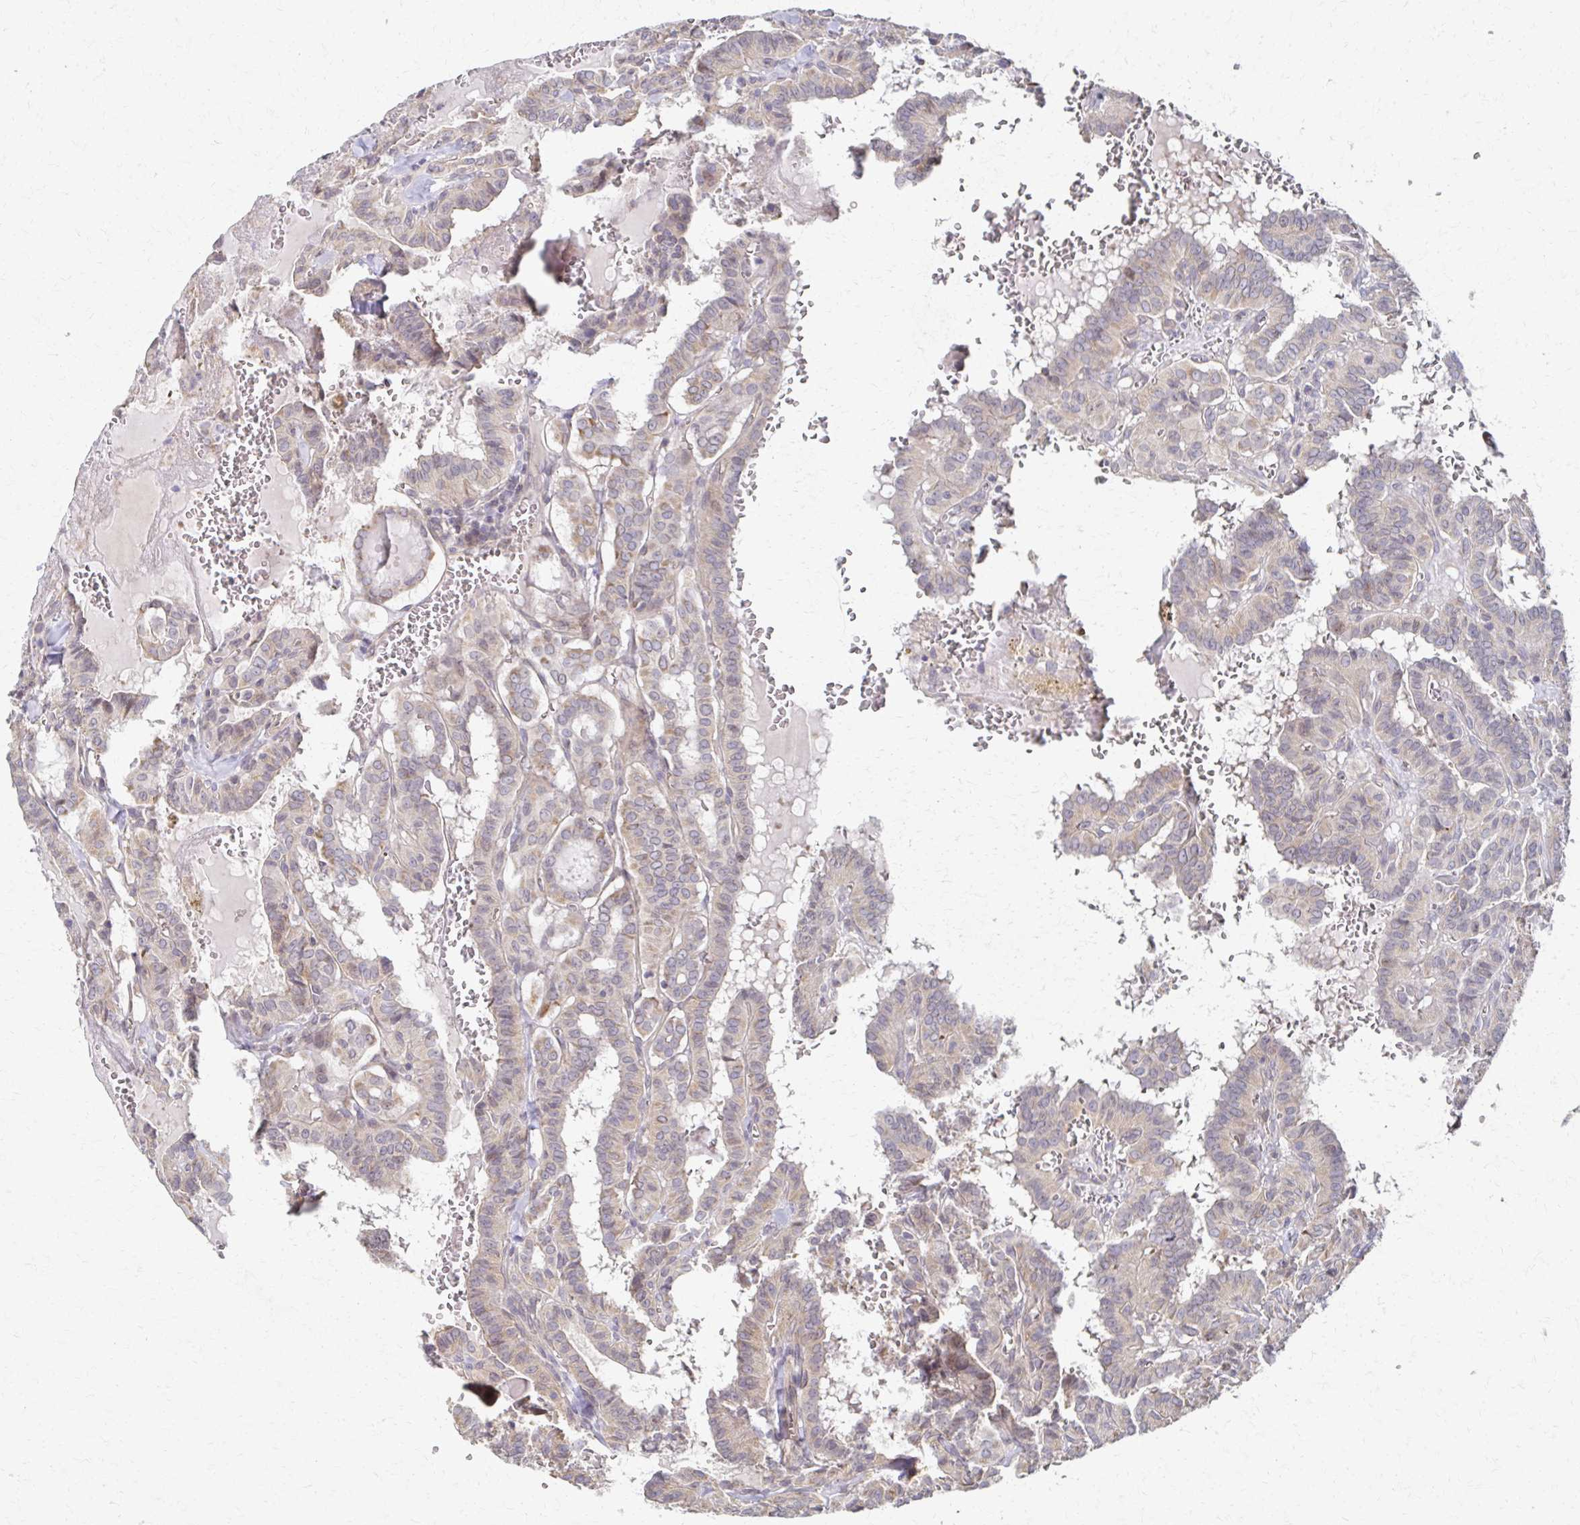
{"staining": {"intensity": "negative", "quantity": "none", "location": "none"}, "tissue": "thyroid cancer", "cell_type": "Tumor cells", "image_type": "cancer", "snomed": [{"axis": "morphology", "description": "Papillary adenocarcinoma, NOS"}, {"axis": "topography", "description": "Thyroid gland"}], "caption": "There is no significant expression in tumor cells of thyroid papillary adenocarcinoma.", "gene": "EOLA2", "patient": {"sex": "female", "age": 21}}